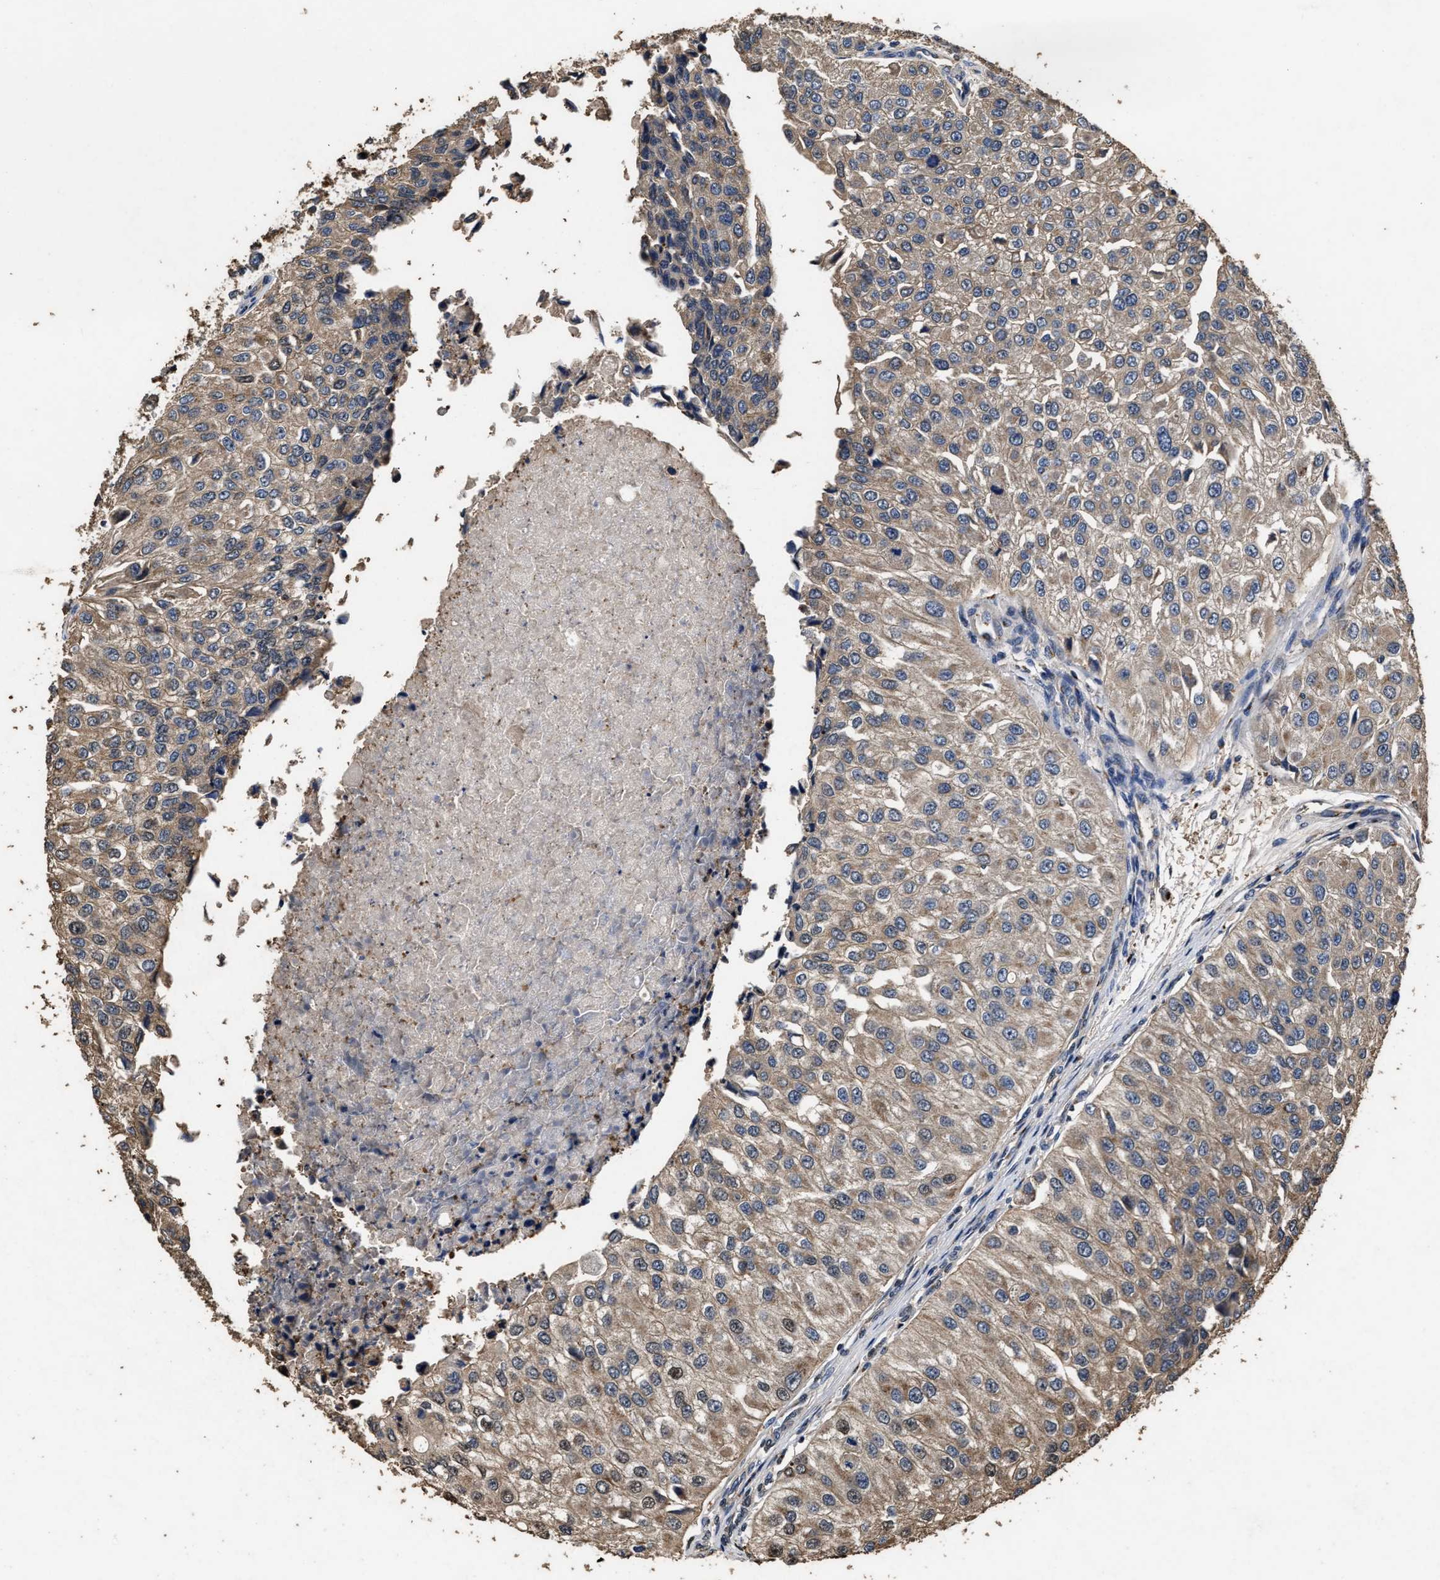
{"staining": {"intensity": "moderate", "quantity": ">75%", "location": "cytoplasmic/membranous,nuclear"}, "tissue": "urothelial cancer", "cell_type": "Tumor cells", "image_type": "cancer", "snomed": [{"axis": "morphology", "description": "Urothelial carcinoma, High grade"}, {"axis": "topography", "description": "Kidney"}, {"axis": "topography", "description": "Urinary bladder"}], "caption": "An image of high-grade urothelial carcinoma stained for a protein shows moderate cytoplasmic/membranous and nuclear brown staining in tumor cells. Immunohistochemistry (ihc) stains the protein in brown and the nuclei are stained blue.", "gene": "TPST2", "patient": {"sex": "male", "age": 77}}